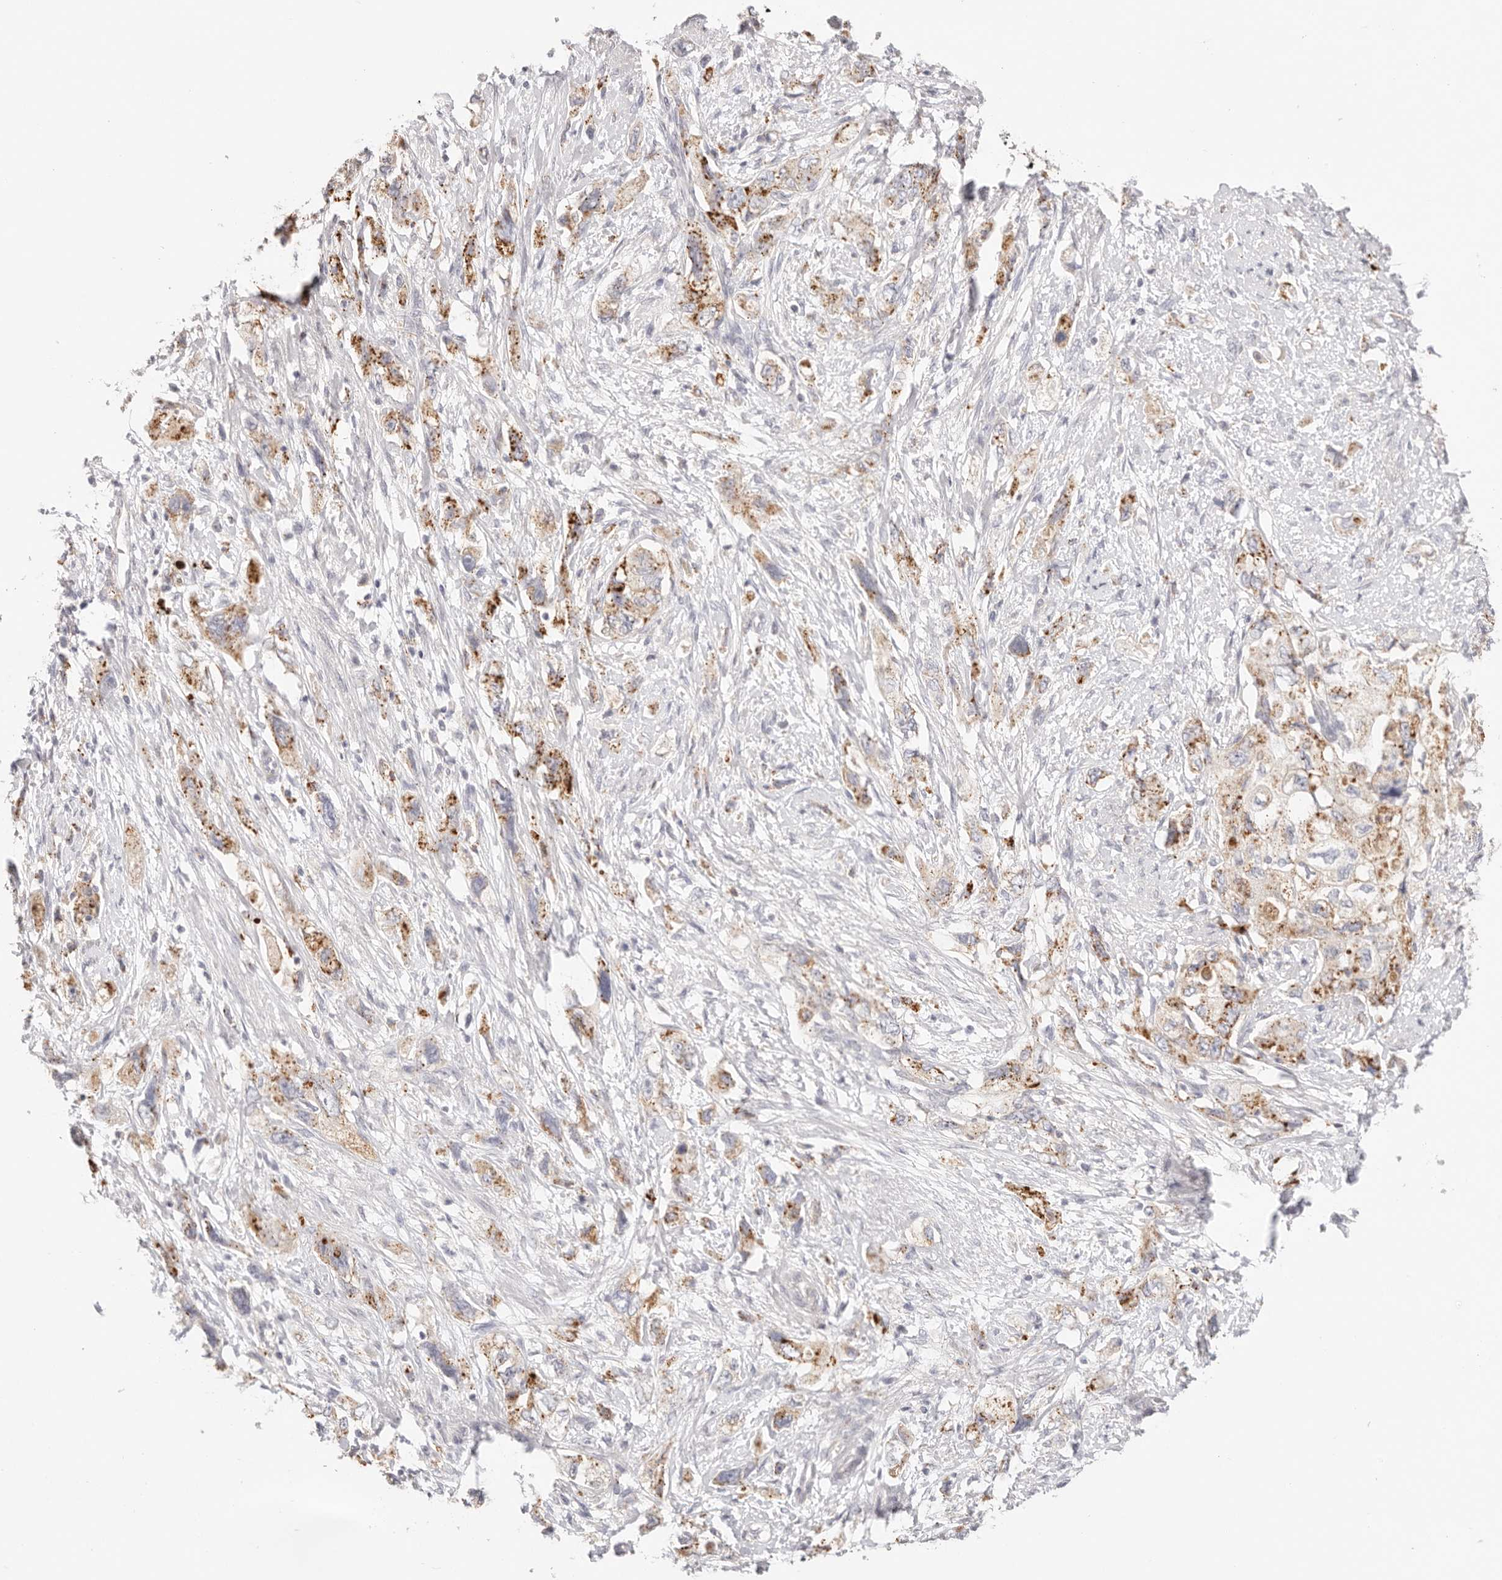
{"staining": {"intensity": "moderate", "quantity": ">75%", "location": "cytoplasmic/membranous"}, "tissue": "pancreatic cancer", "cell_type": "Tumor cells", "image_type": "cancer", "snomed": [{"axis": "morphology", "description": "Adenocarcinoma, NOS"}, {"axis": "topography", "description": "Pancreas"}], "caption": "The immunohistochemical stain labels moderate cytoplasmic/membranous staining in tumor cells of pancreatic cancer tissue. (DAB = brown stain, brightfield microscopy at high magnification).", "gene": "STKLD1", "patient": {"sex": "female", "age": 73}}